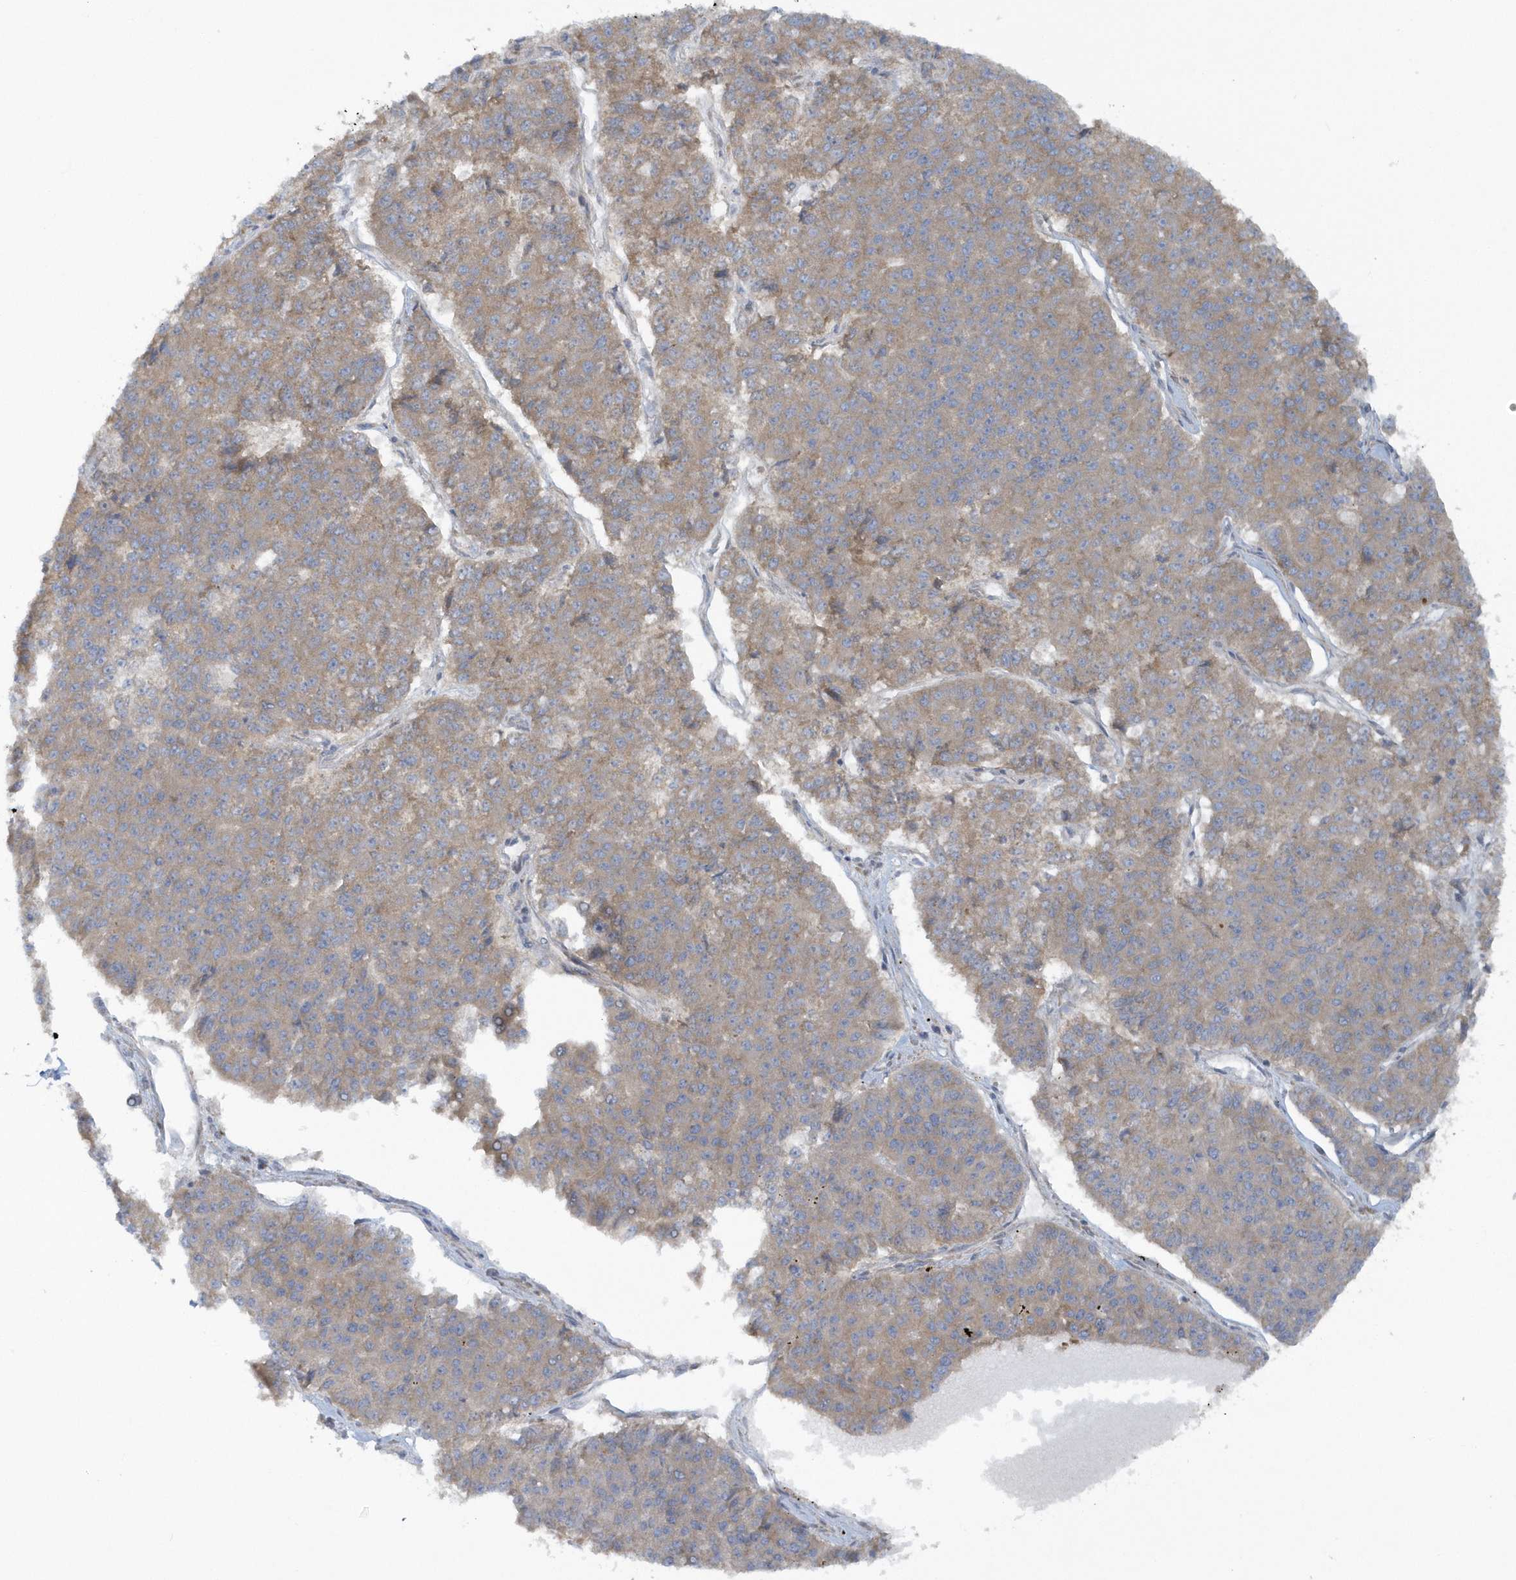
{"staining": {"intensity": "weak", "quantity": "25%-75%", "location": "cytoplasmic/membranous"}, "tissue": "pancreatic cancer", "cell_type": "Tumor cells", "image_type": "cancer", "snomed": [{"axis": "morphology", "description": "Adenocarcinoma, NOS"}, {"axis": "topography", "description": "Pancreas"}], "caption": "A photomicrograph of pancreatic adenocarcinoma stained for a protein shows weak cytoplasmic/membranous brown staining in tumor cells.", "gene": "CNOT10", "patient": {"sex": "male", "age": 50}}